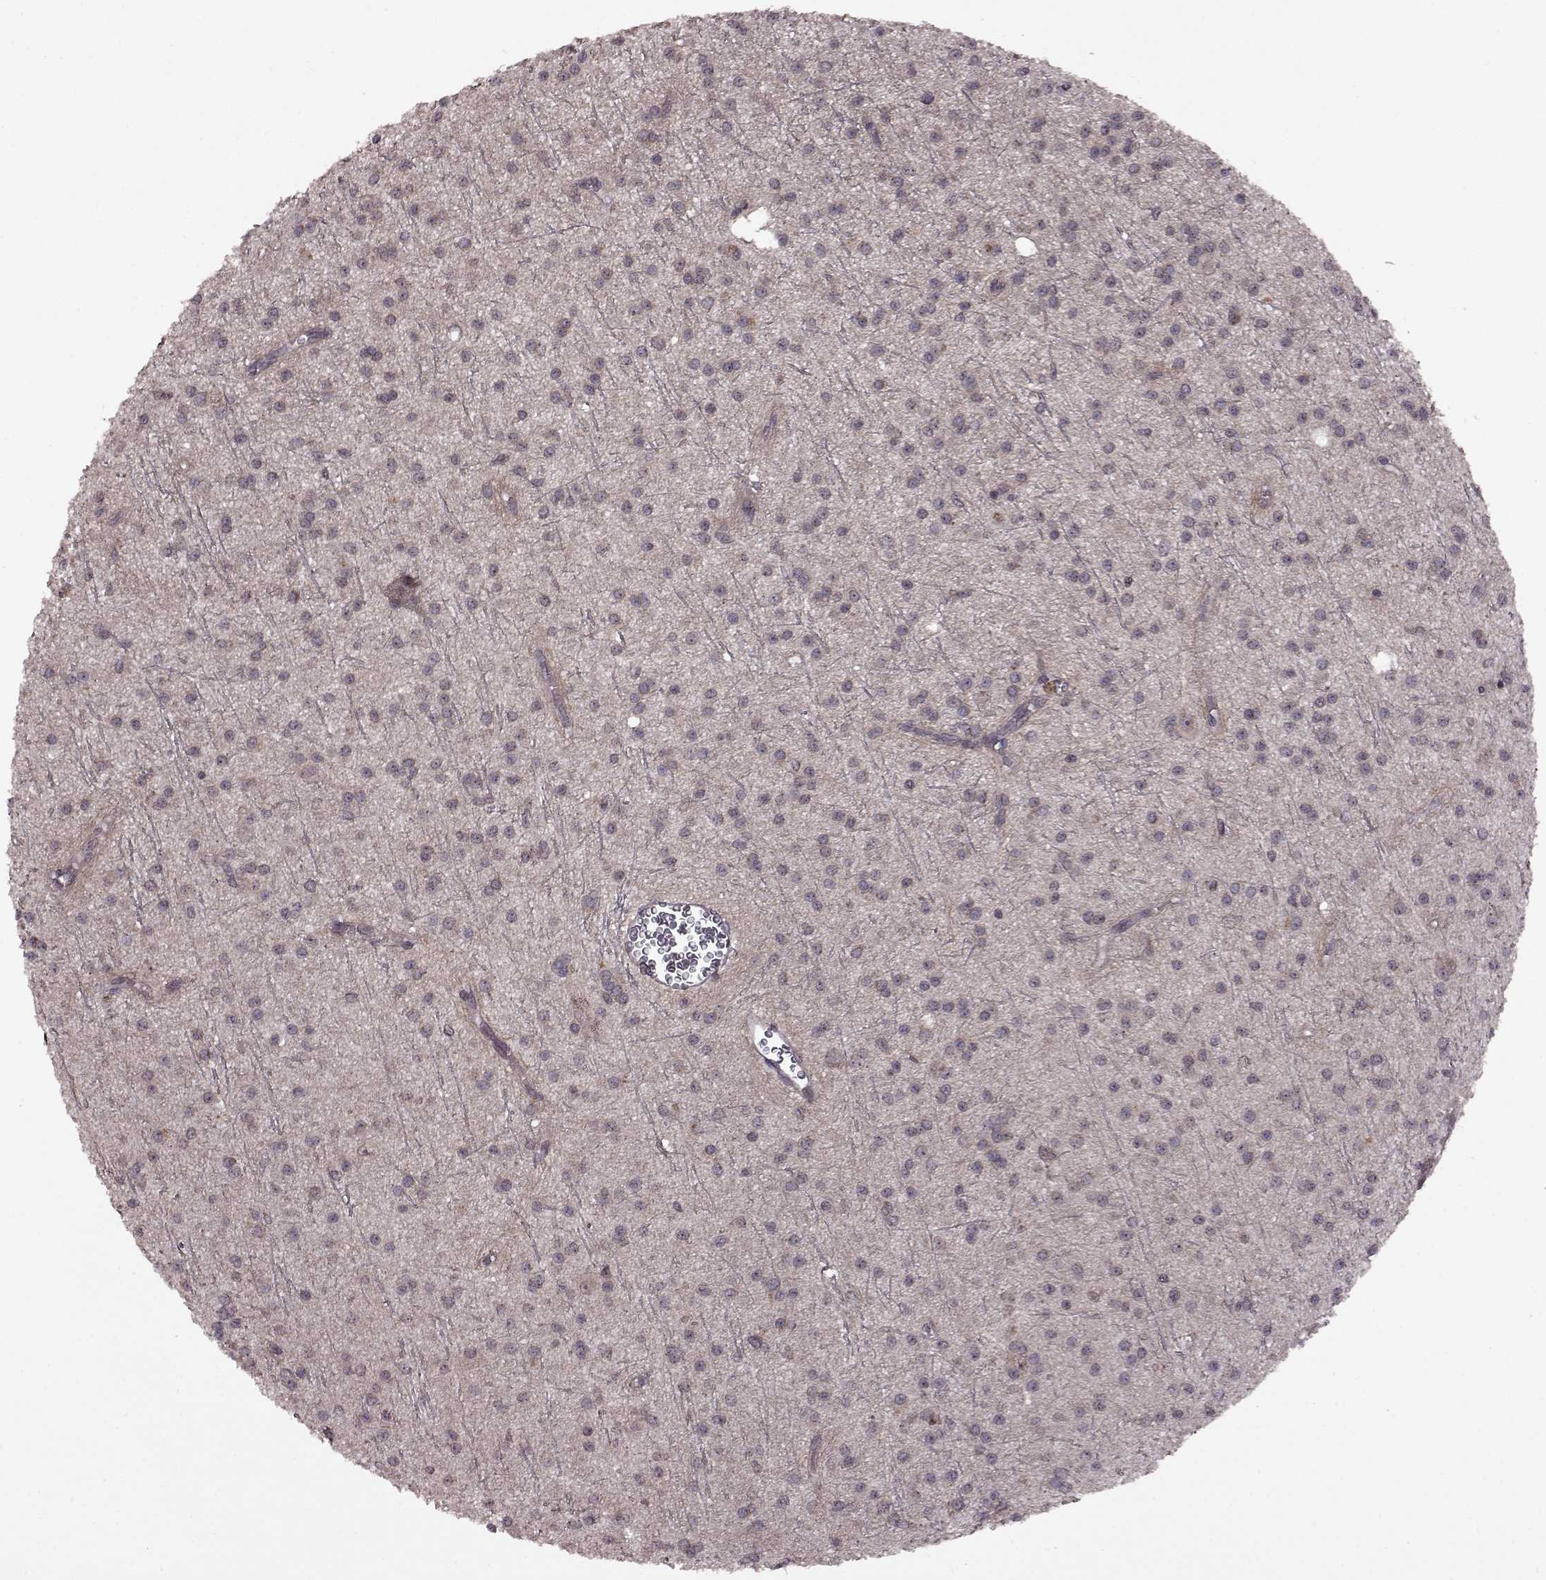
{"staining": {"intensity": "negative", "quantity": "none", "location": "none"}, "tissue": "glioma", "cell_type": "Tumor cells", "image_type": "cancer", "snomed": [{"axis": "morphology", "description": "Glioma, malignant, Low grade"}, {"axis": "topography", "description": "Brain"}], "caption": "A histopathology image of glioma stained for a protein displays no brown staining in tumor cells.", "gene": "TRMU", "patient": {"sex": "male", "age": 27}}